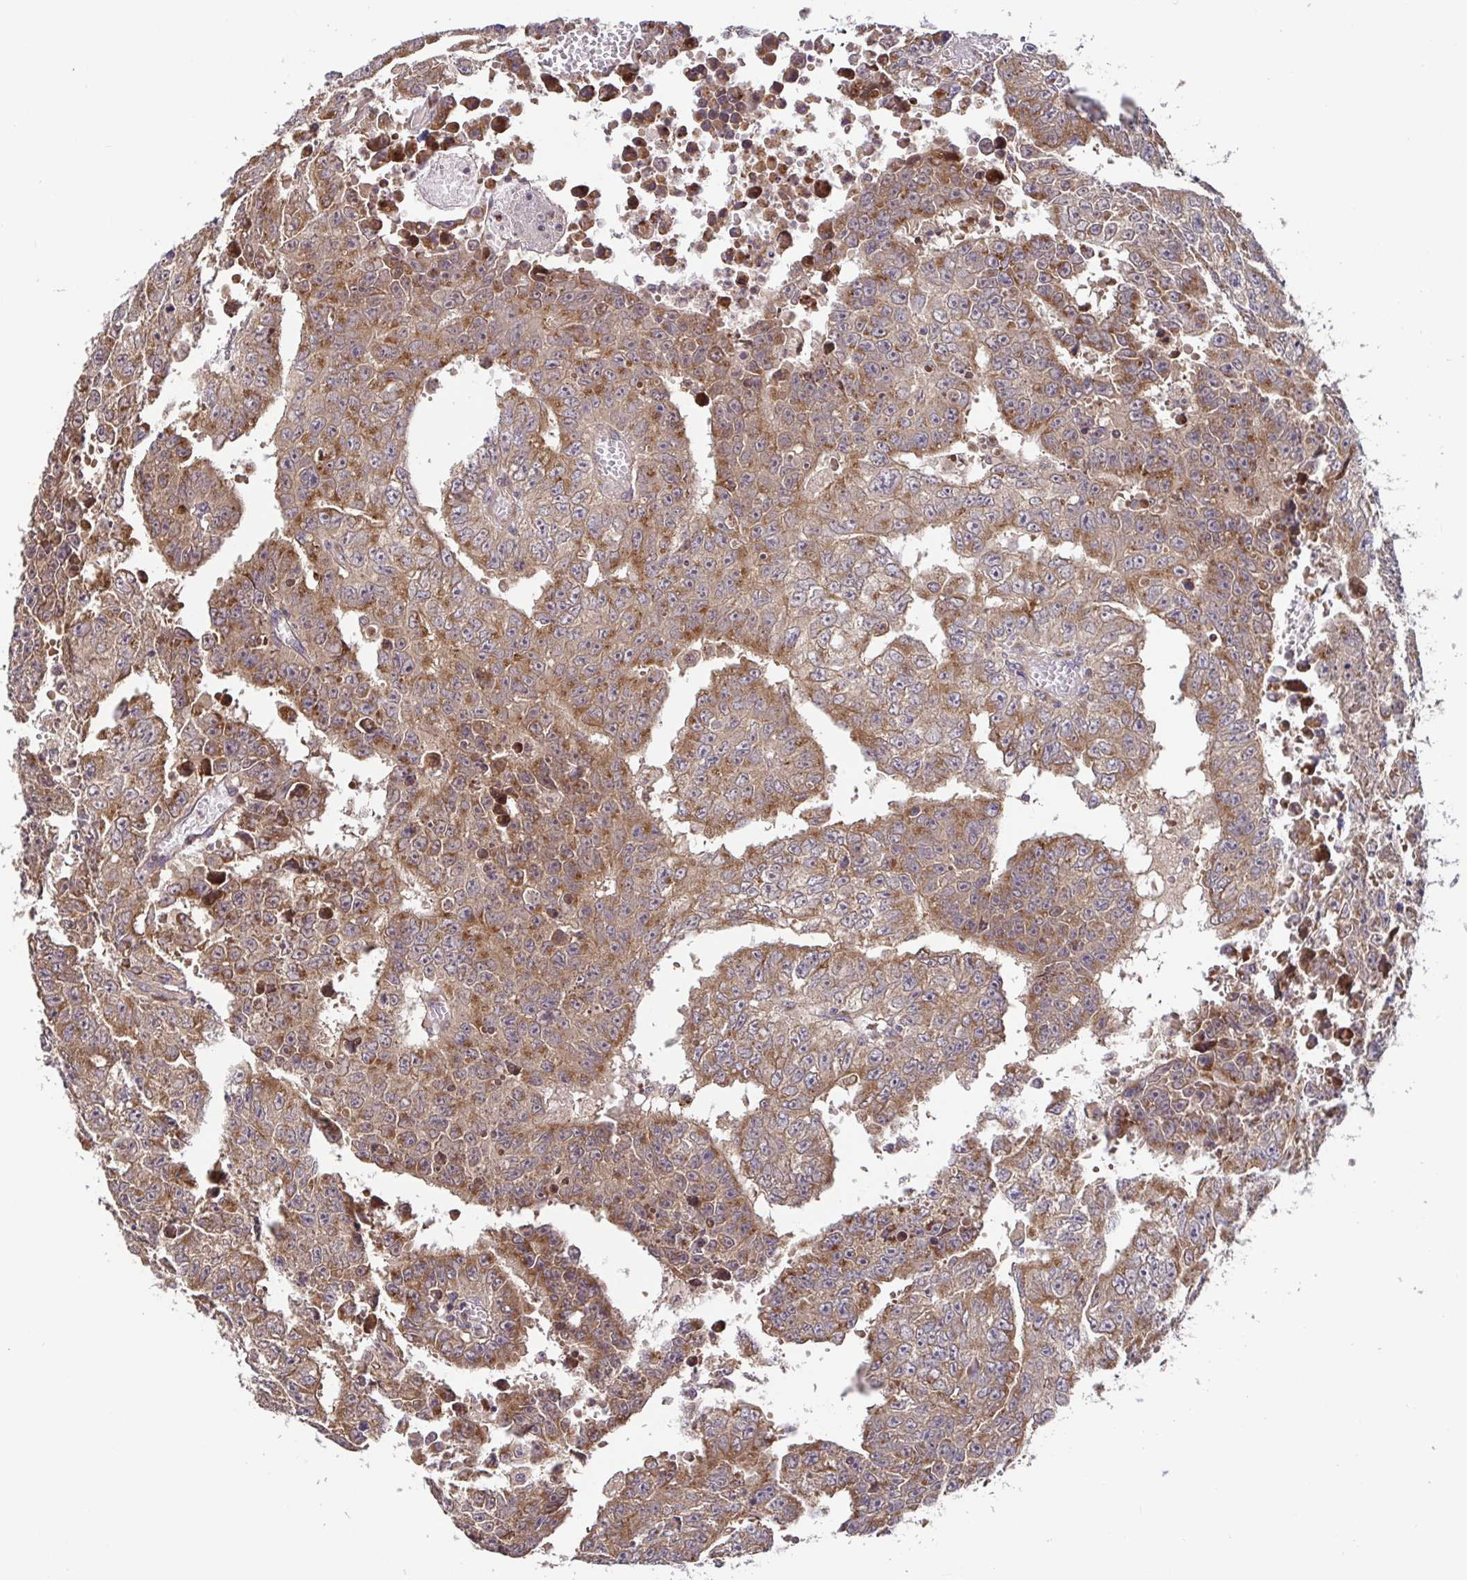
{"staining": {"intensity": "moderate", "quantity": ">75%", "location": "cytoplasmic/membranous"}, "tissue": "testis cancer", "cell_type": "Tumor cells", "image_type": "cancer", "snomed": [{"axis": "morphology", "description": "Carcinoma, Embryonal, NOS"}, {"axis": "morphology", "description": "Teratoma, malignant, NOS"}, {"axis": "topography", "description": "Testis"}], "caption": "Human malignant teratoma (testis) stained with a brown dye shows moderate cytoplasmic/membranous positive staining in approximately >75% of tumor cells.", "gene": "ELP1", "patient": {"sex": "male", "age": 24}}